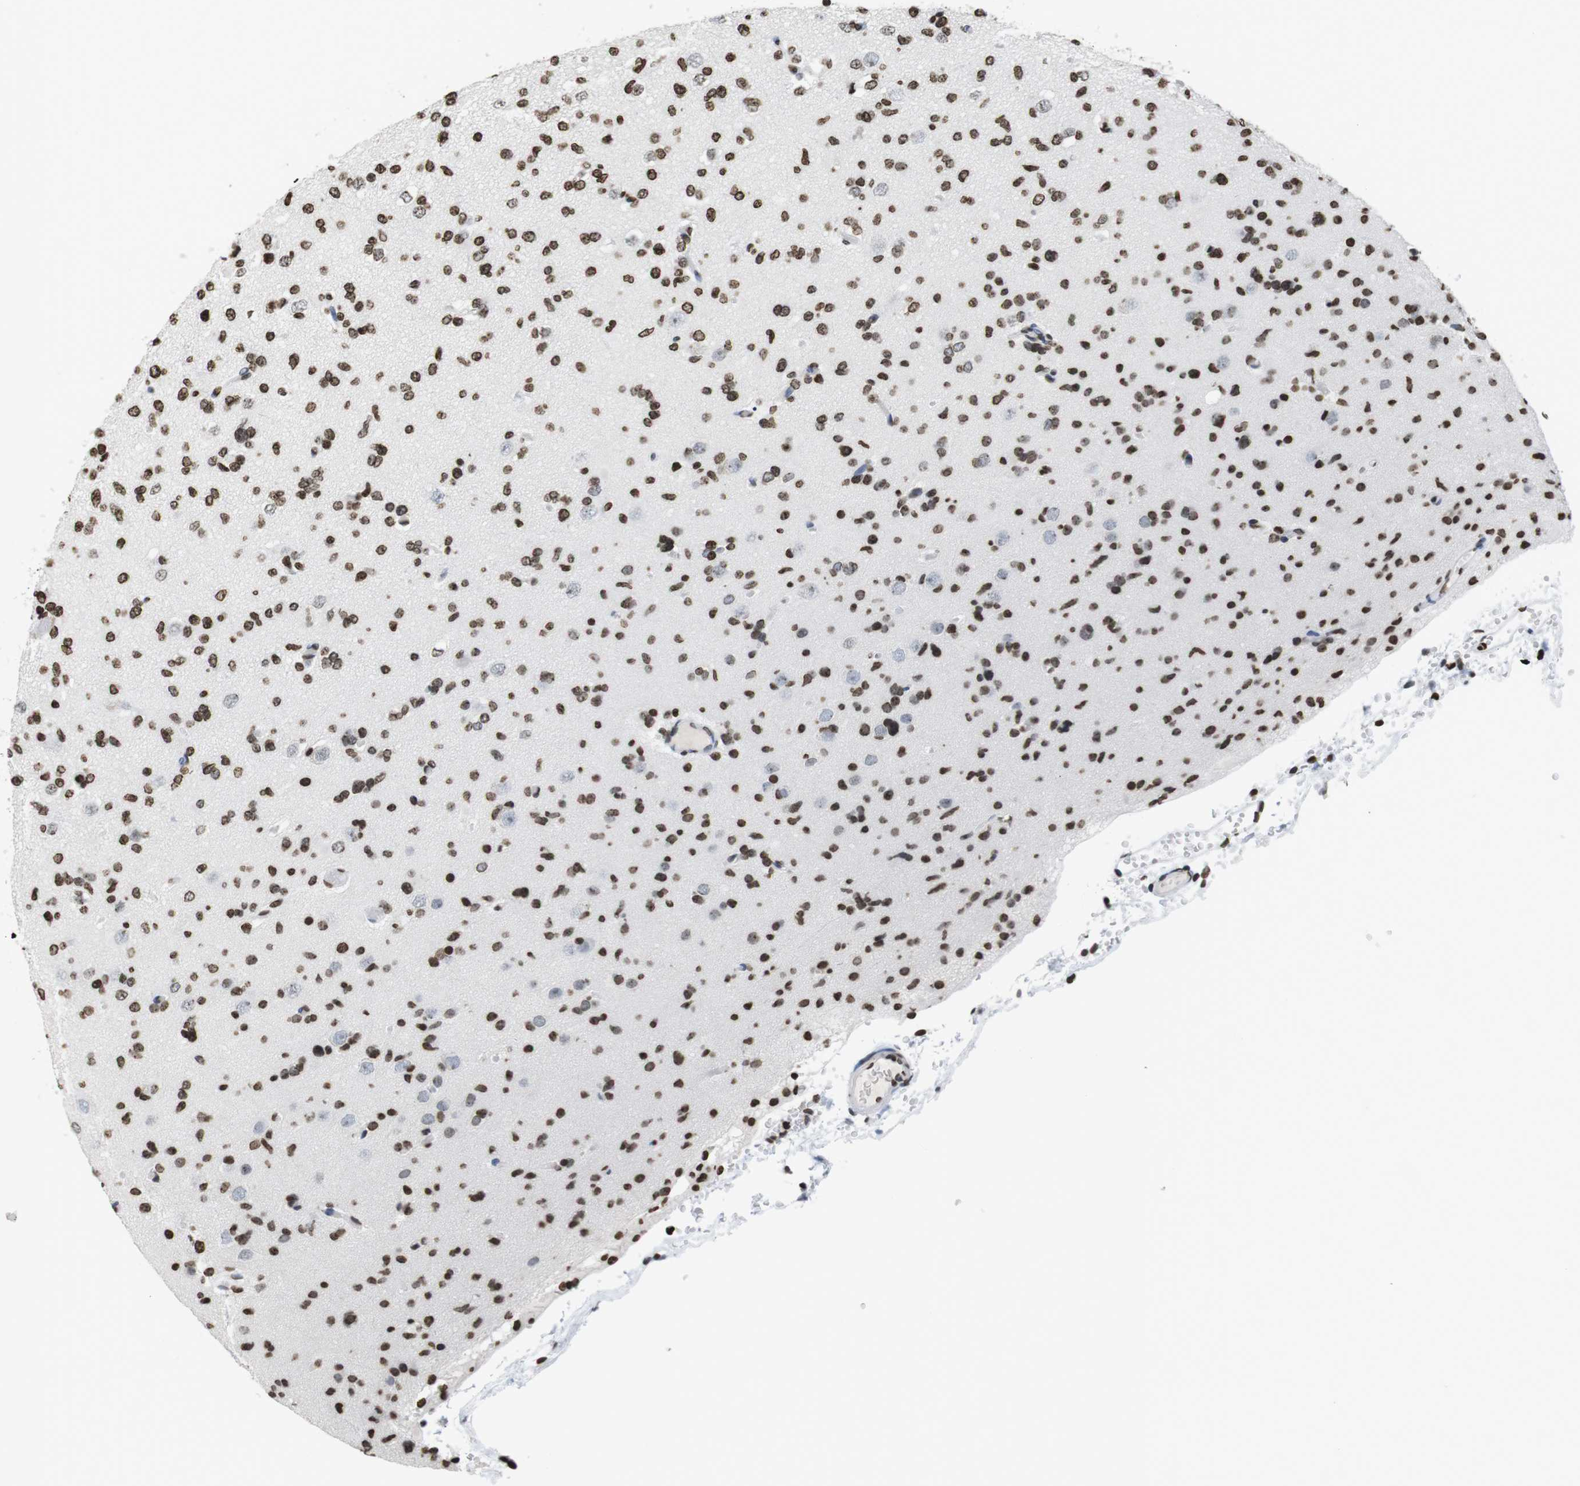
{"staining": {"intensity": "strong", "quantity": ">75%", "location": "nuclear"}, "tissue": "glioma", "cell_type": "Tumor cells", "image_type": "cancer", "snomed": [{"axis": "morphology", "description": "Glioma, malignant, Low grade"}, {"axis": "topography", "description": "Brain"}], "caption": "This photomicrograph displays immunohistochemistry staining of low-grade glioma (malignant), with high strong nuclear positivity in approximately >75% of tumor cells.", "gene": "BSX", "patient": {"sex": "female", "age": 22}}